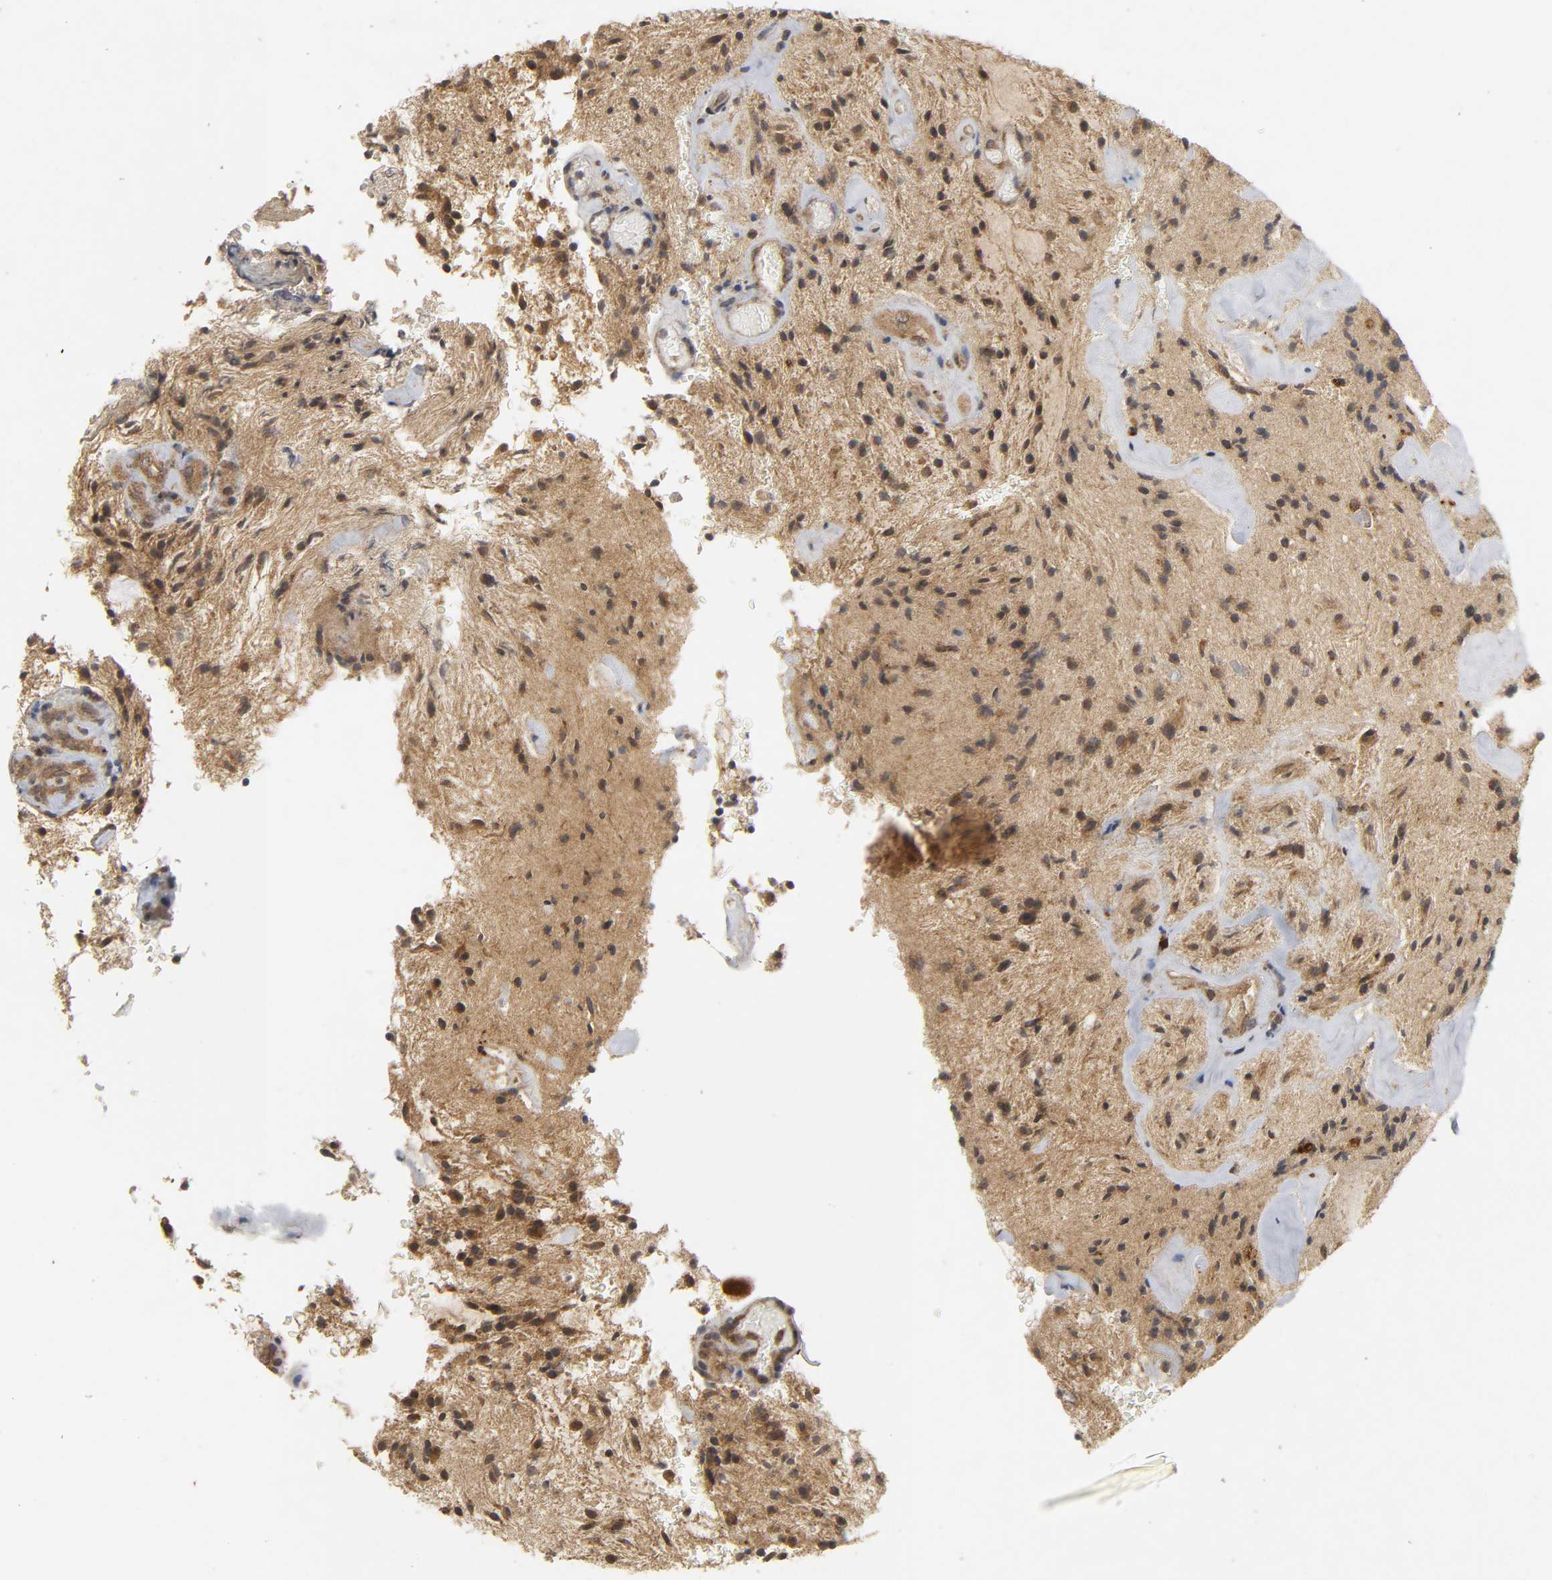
{"staining": {"intensity": "moderate", "quantity": ">75%", "location": "cytoplasmic/membranous"}, "tissue": "glioma", "cell_type": "Tumor cells", "image_type": "cancer", "snomed": [{"axis": "morphology", "description": "Glioma, malignant, NOS"}, {"axis": "topography", "description": "Cerebellum"}], "caption": "DAB (3,3'-diaminobenzidine) immunohistochemical staining of human glioma (malignant) displays moderate cytoplasmic/membranous protein positivity in about >75% of tumor cells.", "gene": "TRAF6", "patient": {"sex": "female", "age": 10}}